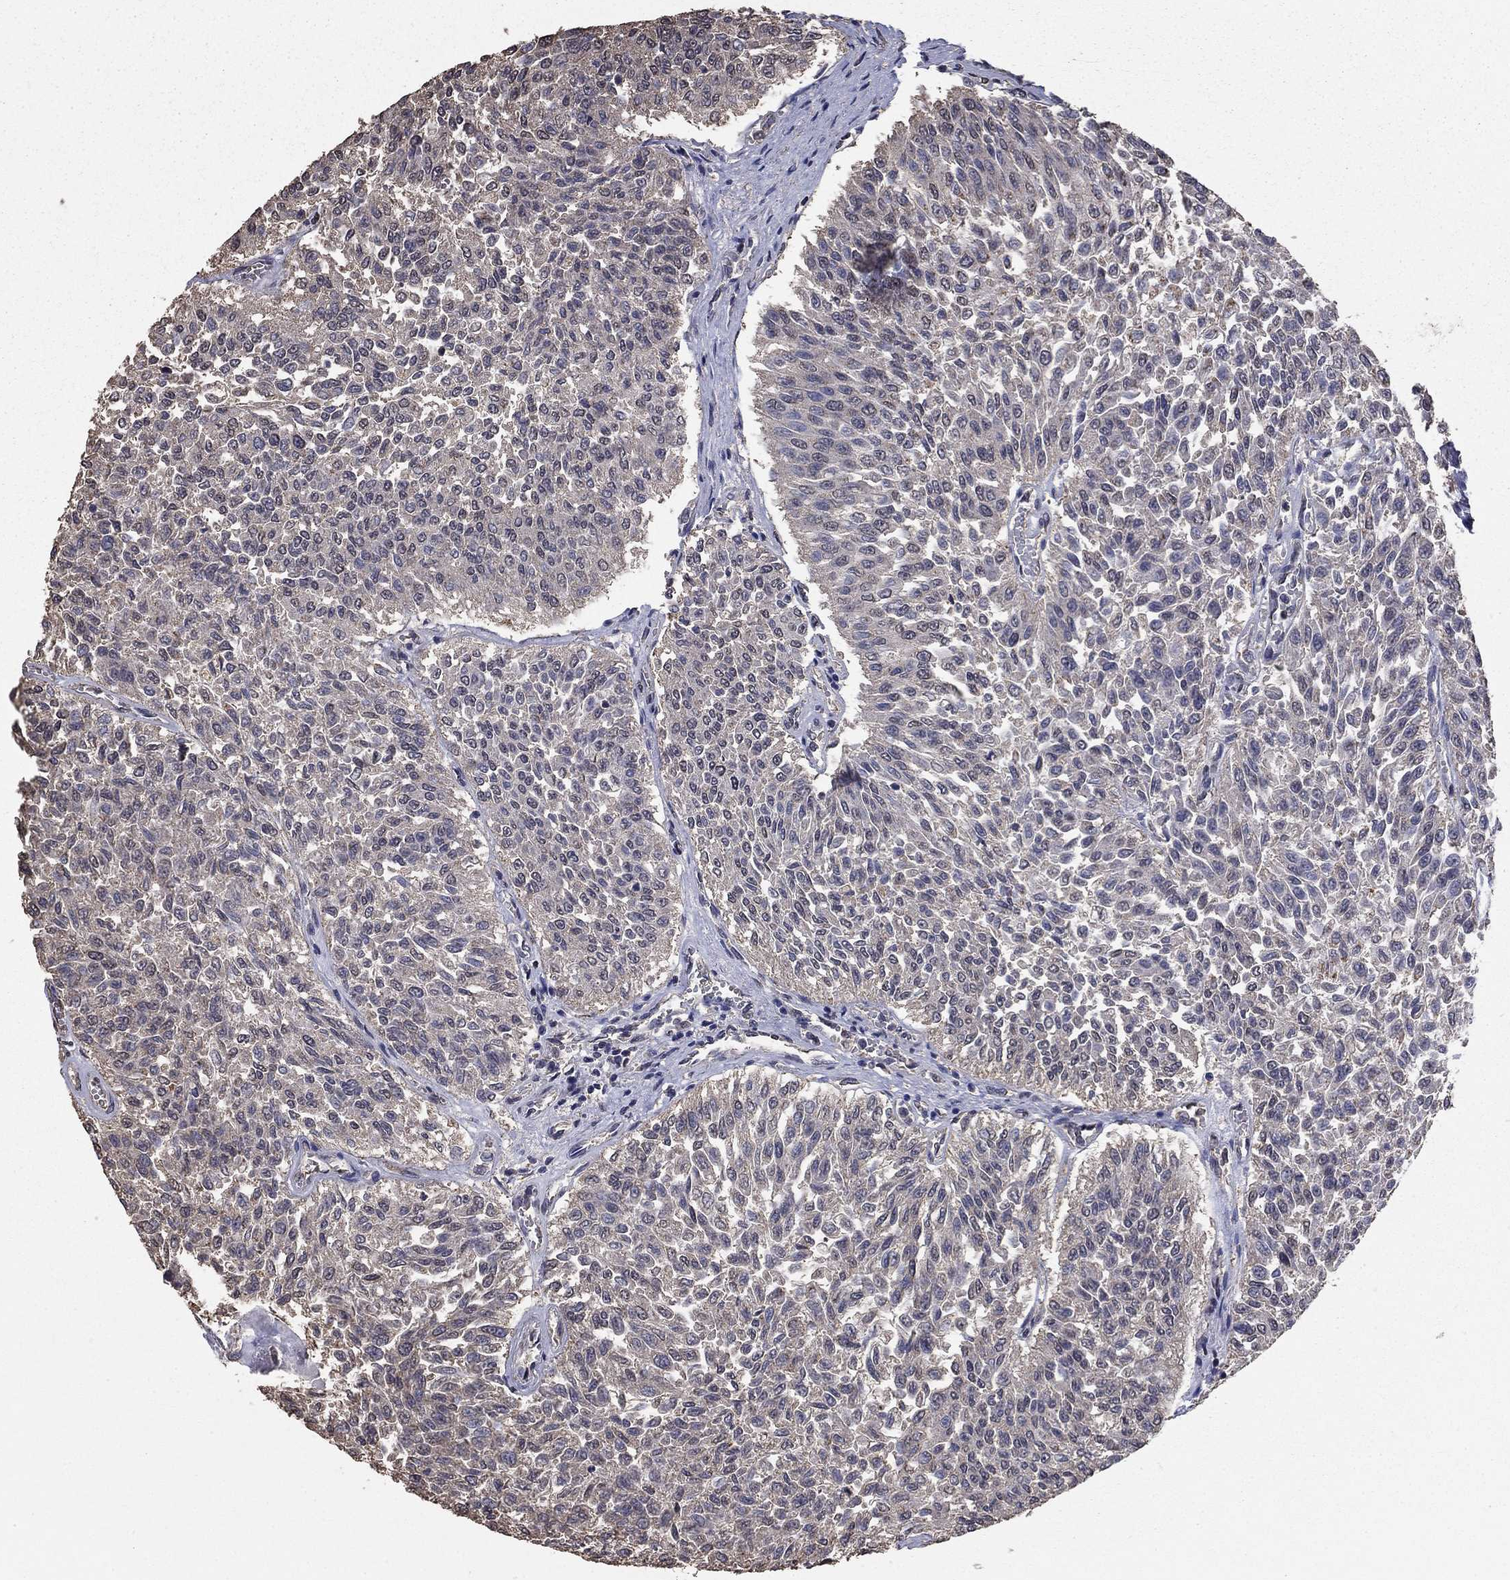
{"staining": {"intensity": "negative", "quantity": "none", "location": "none"}, "tissue": "urothelial cancer", "cell_type": "Tumor cells", "image_type": "cancer", "snomed": [{"axis": "morphology", "description": "Urothelial carcinoma, Low grade"}, {"axis": "topography", "description": "Urinary bladder"}], "caption": "IHC image of human urothelial cancer stained for a protein (brown), which demonstrates no expression in tumor cells.", "gene": "MFAP3L", "patient": {"sex": "male", "age": 78}}